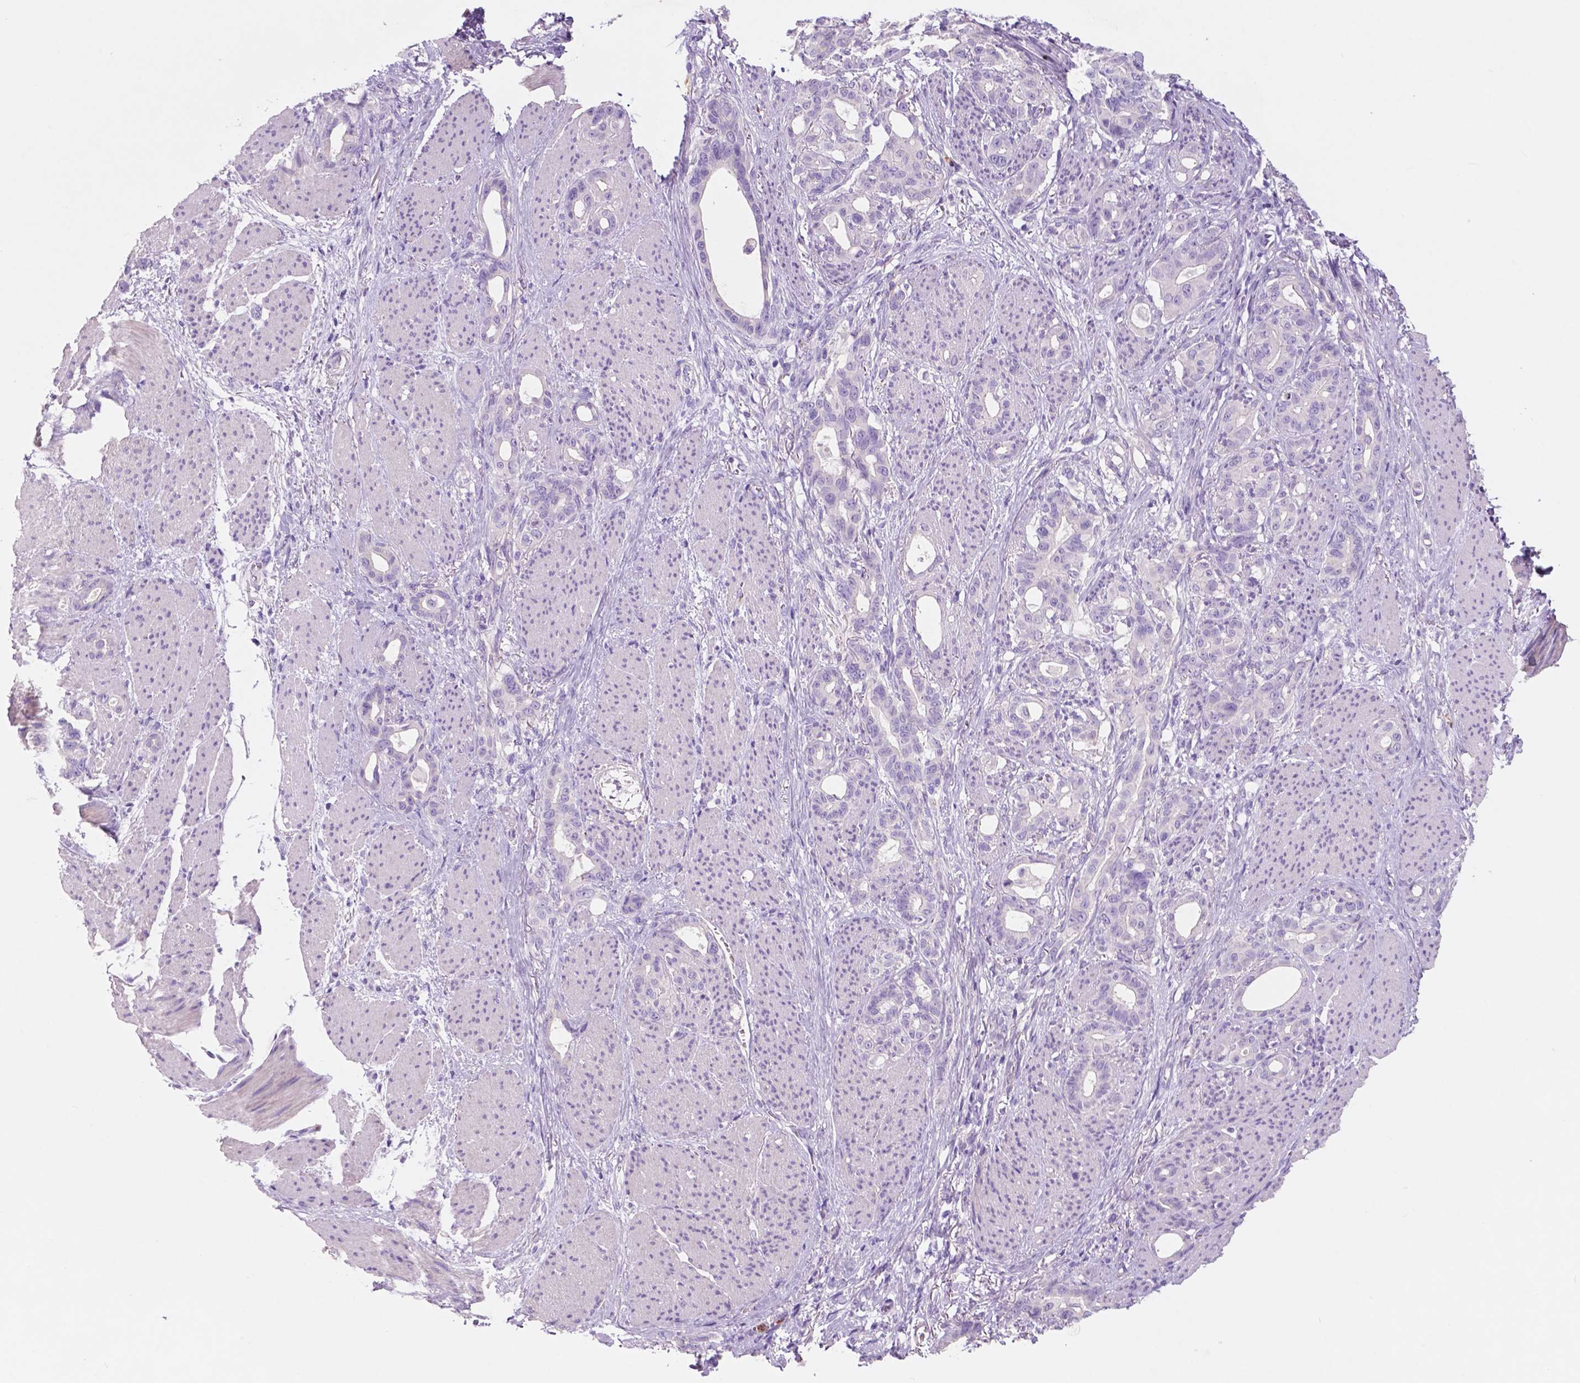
{"staining": {"intensity": "negative", "quantity": "none", "location": "none"}, "tissue": "stomach cancer", "cell_type": "Tumor cells", "image_type": "cancer", "snomed": [{"axis": "morphology", "description": "Normal tissue, NOS"}, {"axis": "morphology", "description": "Adenocarcinoma, NOS"}, {"axis": "topography", "description": "Esophagus"}, {"axis": "topography", "description": "Stomach, upper"}], "caption": "Immunohistochemistry (IHC) of stomach cancer (adenocarcinoma) exhibits no staining in tumor cells.", "gene": "CUZD1", "patient": {"sex": "male", "age": 62}}